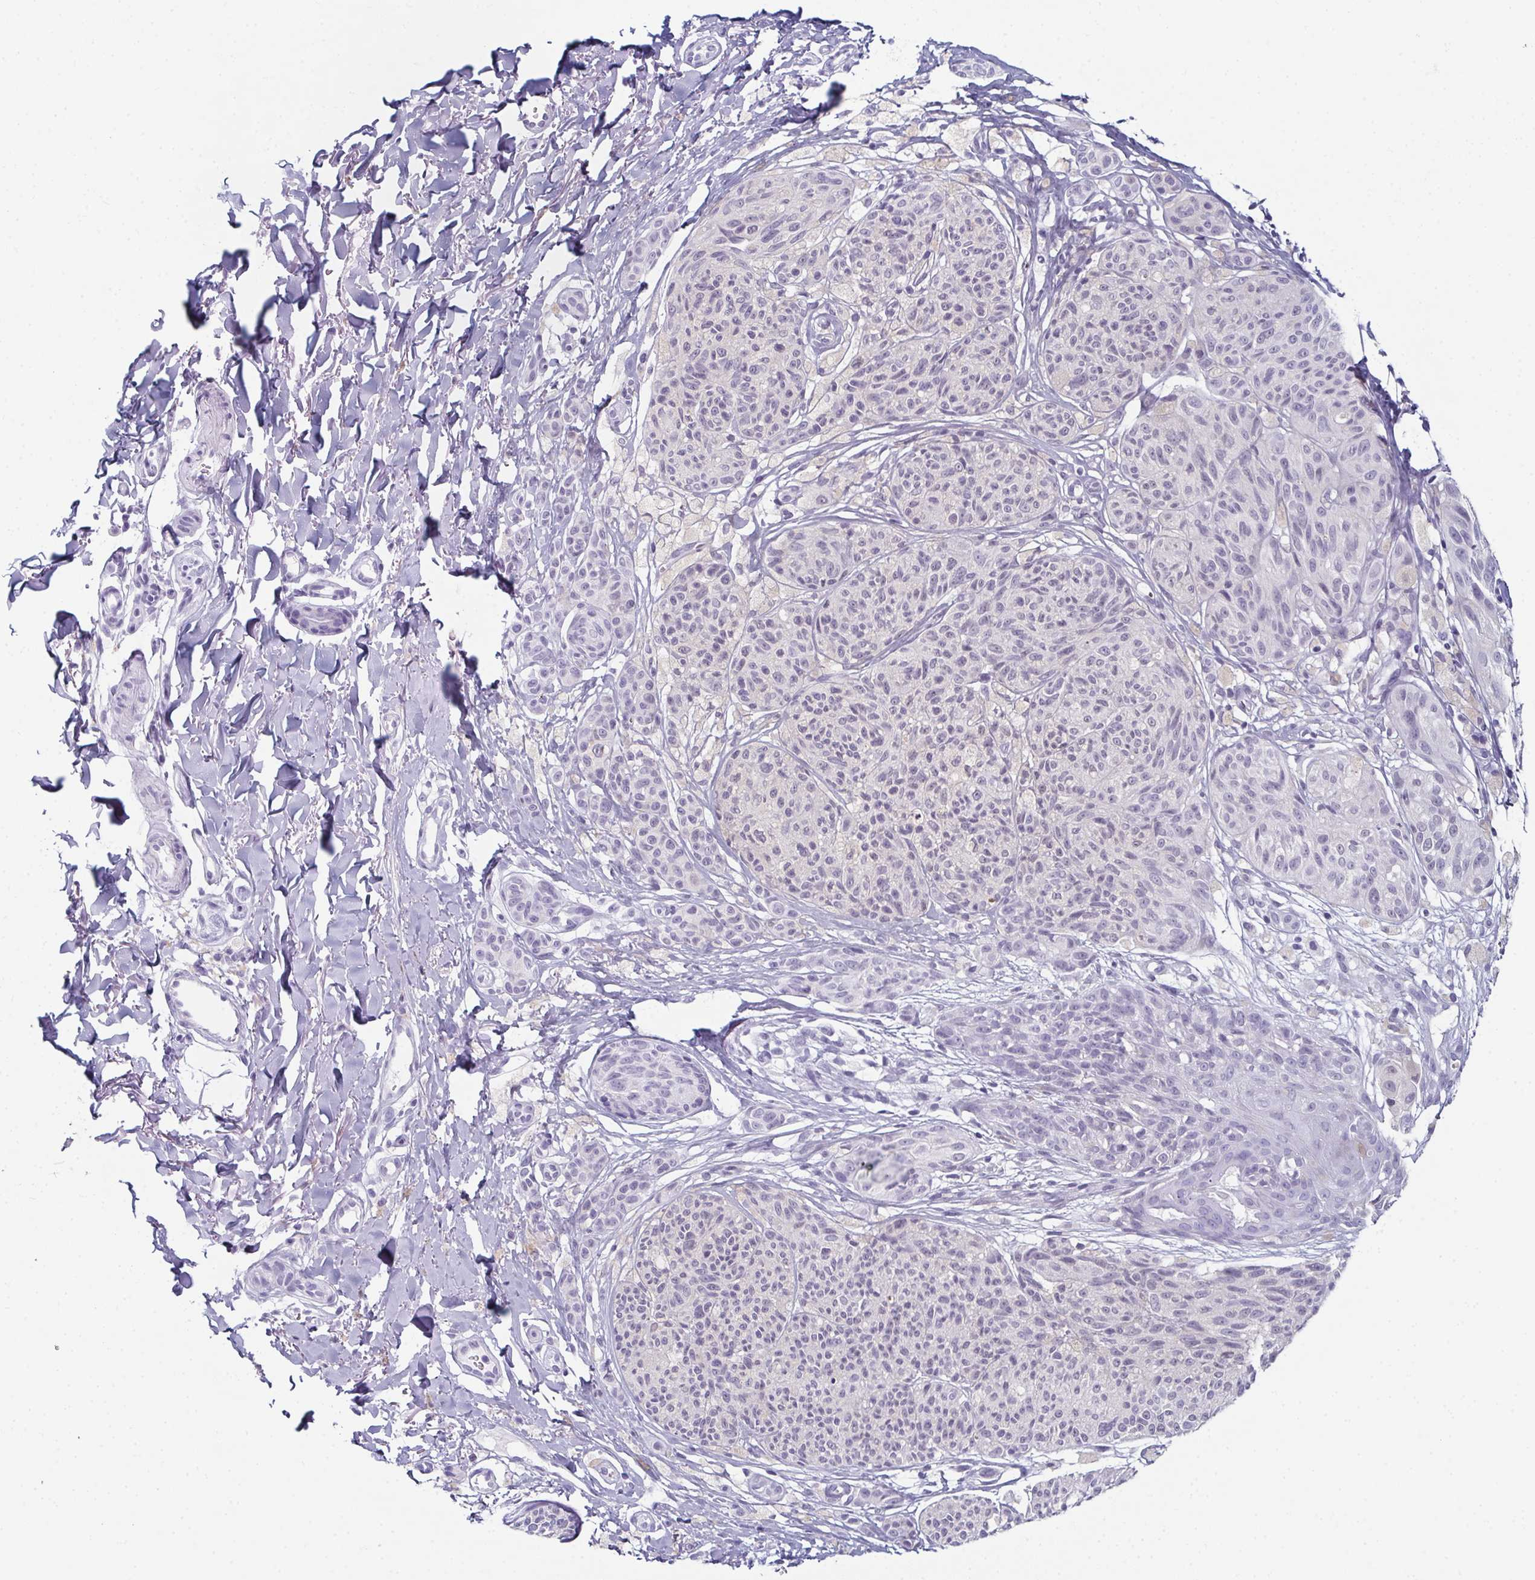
{"staining": {"intensity": "negative", "quantity": "none", "location": "none"}, "tissue": "melanoma", "cell_type": "Tumor cells", "image_type": "cancer", "snomed": [{"axis": "morphology", "description": "Malignant melanoma, NOS"}, {"axis": "topography", "description": "Skin"}], "caption": "The photomicrograph shows no staining of tumor cells in melanoma.", "gene": "ENKUR", "patient": {"sex": "female", "age": 87}}